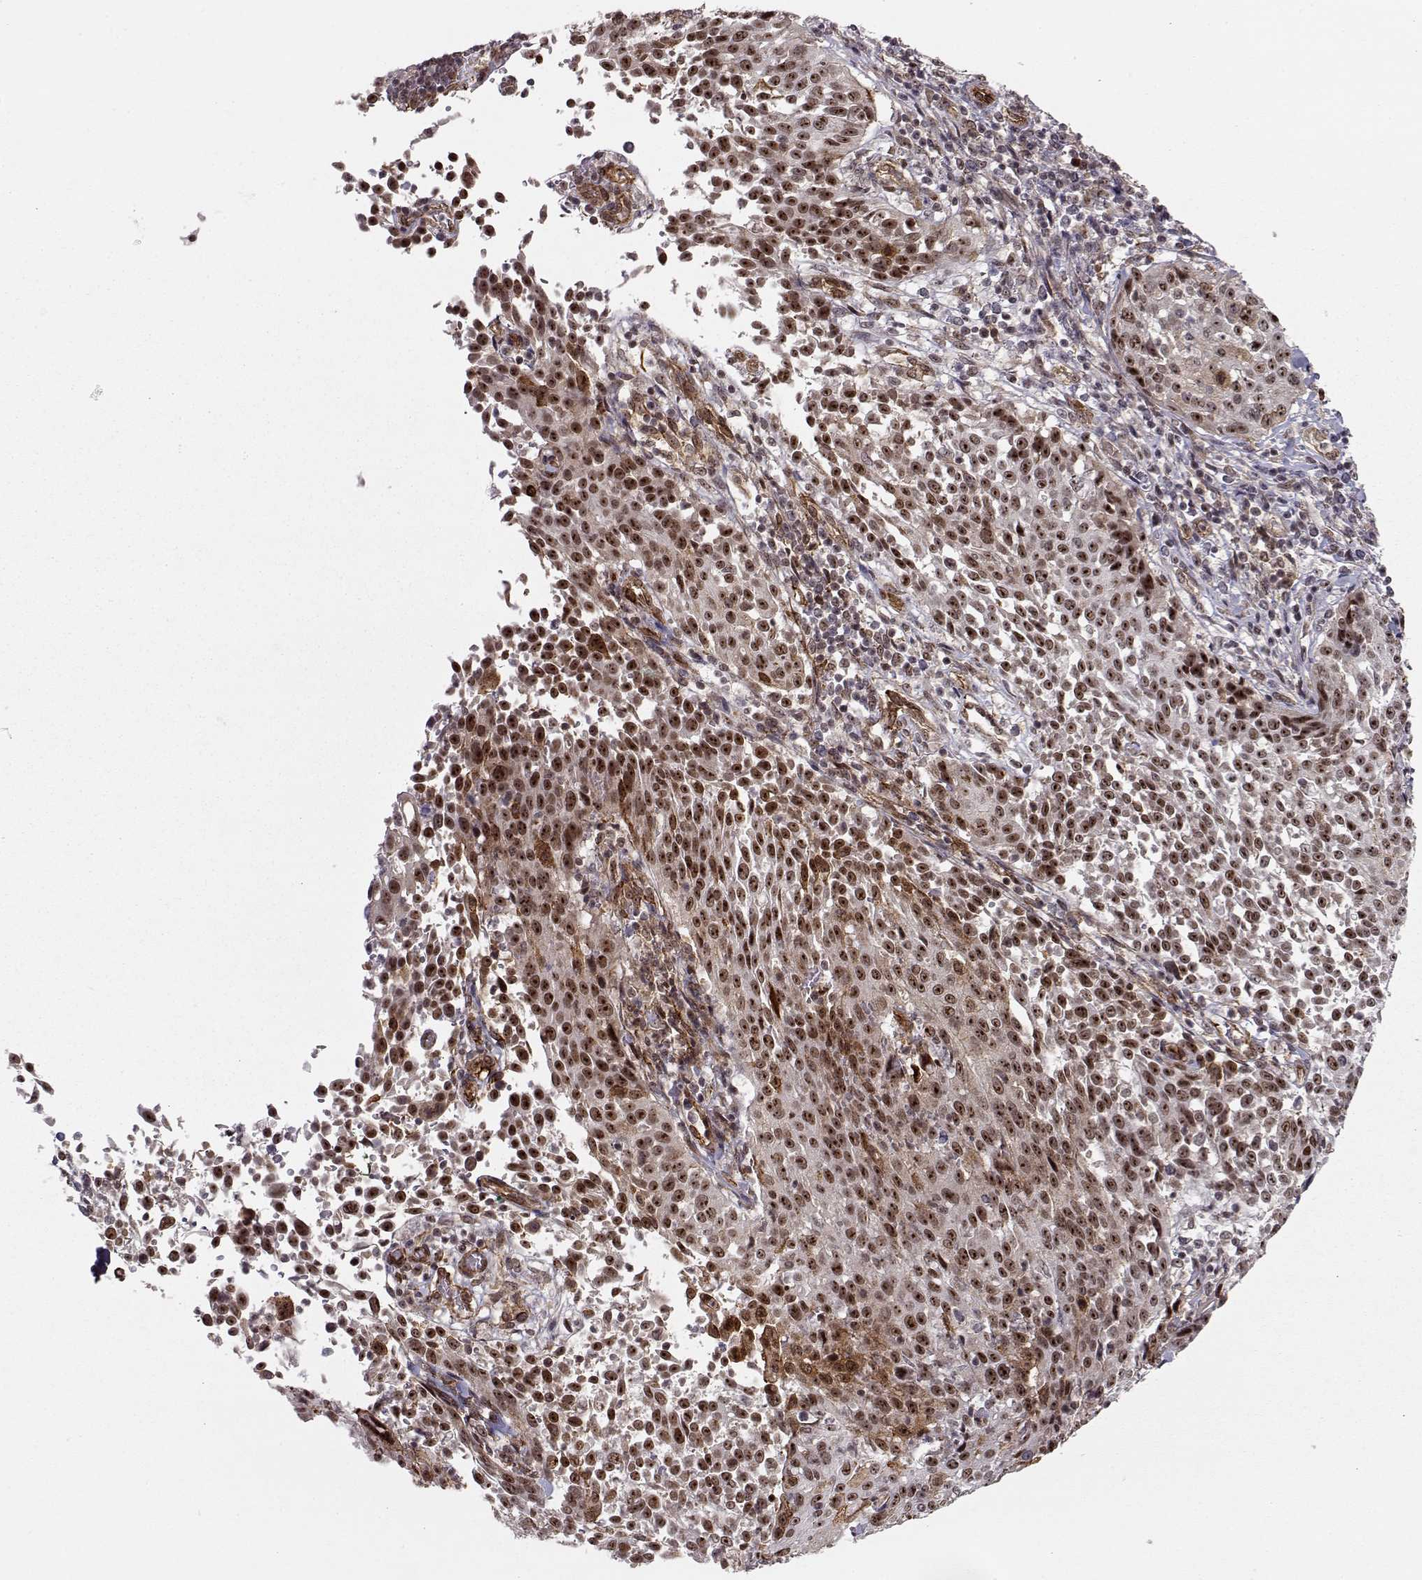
{"staining": {"intensity": "strong", "quantity": ">75%", "location": "cytoplasmic/membranous,nuclear"}, "tissue": "cervical cancer", "cell_type": "Tumor cells", "image_type": "cancer", "snomed": [{"axis": "morphology", "description": "Squamous cell carcinoma, NOS"}, {"axis": "topography", "description": "Cervix"}], "caption": "Protein analysis of cervical cancer tissue reveals strong cytoplasmic/membranous and nuclear positivity in about >75% of tumor cells. The staining was performed using DAB to visualize the protein expression in brown, while the nuclei were stained in blue with hematoxylin (Magnification: 20x).", "gene": "CIR1", "patient": {"sex": "female", "age": 26}}